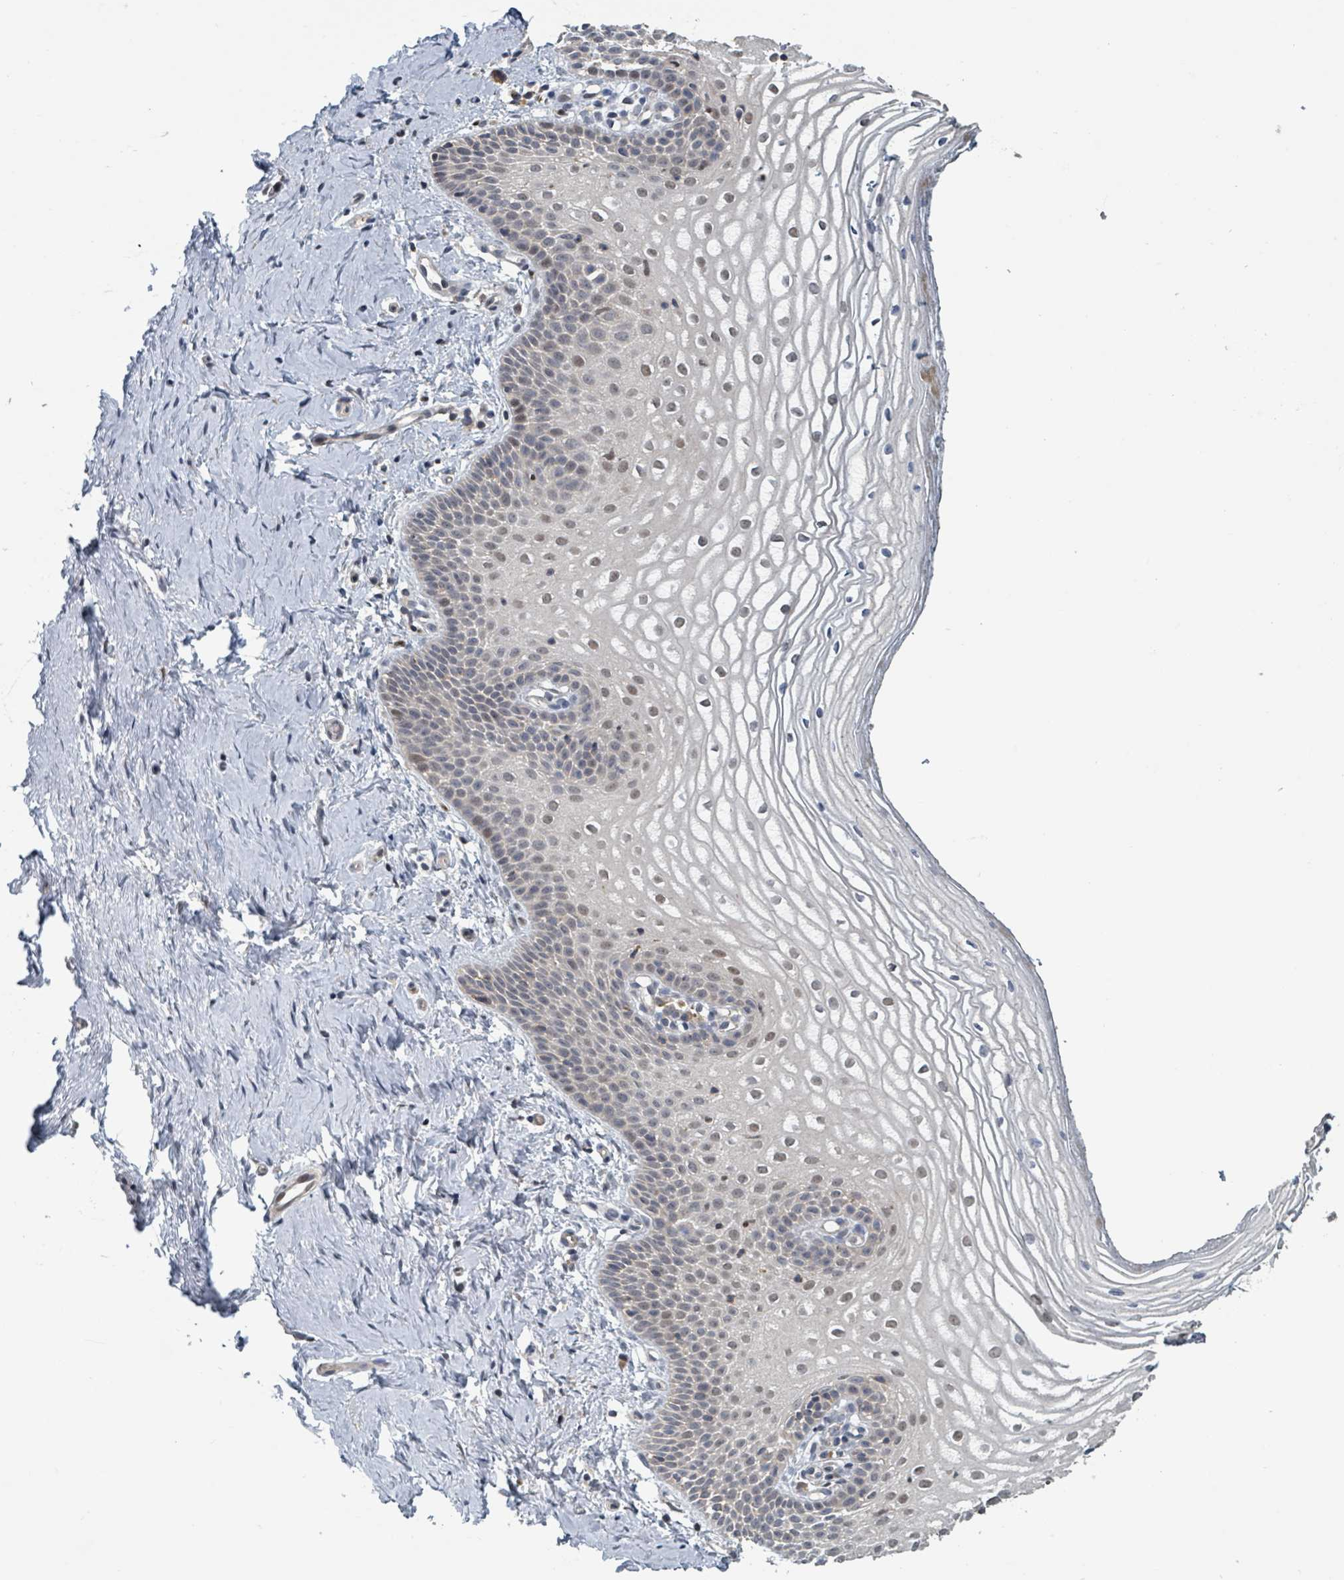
{"staining": {"intensity": "weak", "quantity": "25%-75%", "location": "cytoplasmic/membranous,nuclear"}, "tissue": "vagina", "cell_type": "Squamous epithelial cells", "image_type": "normal", "snomed": [{"axis": "morphology", "description": "Normal tissue, NOS"}, {"axis": "topography", "description": "Vagina"}], "caption": "Protein positivity by immunohistochemistry (IHC) exhibits weak cytoplasmic/membranous,nuclear staining in approximately 25%-75% of squamous epithelial cells in benign vagina.", "gene": "HIVEP1", "patient": {"sex": "female", "age": 56}}